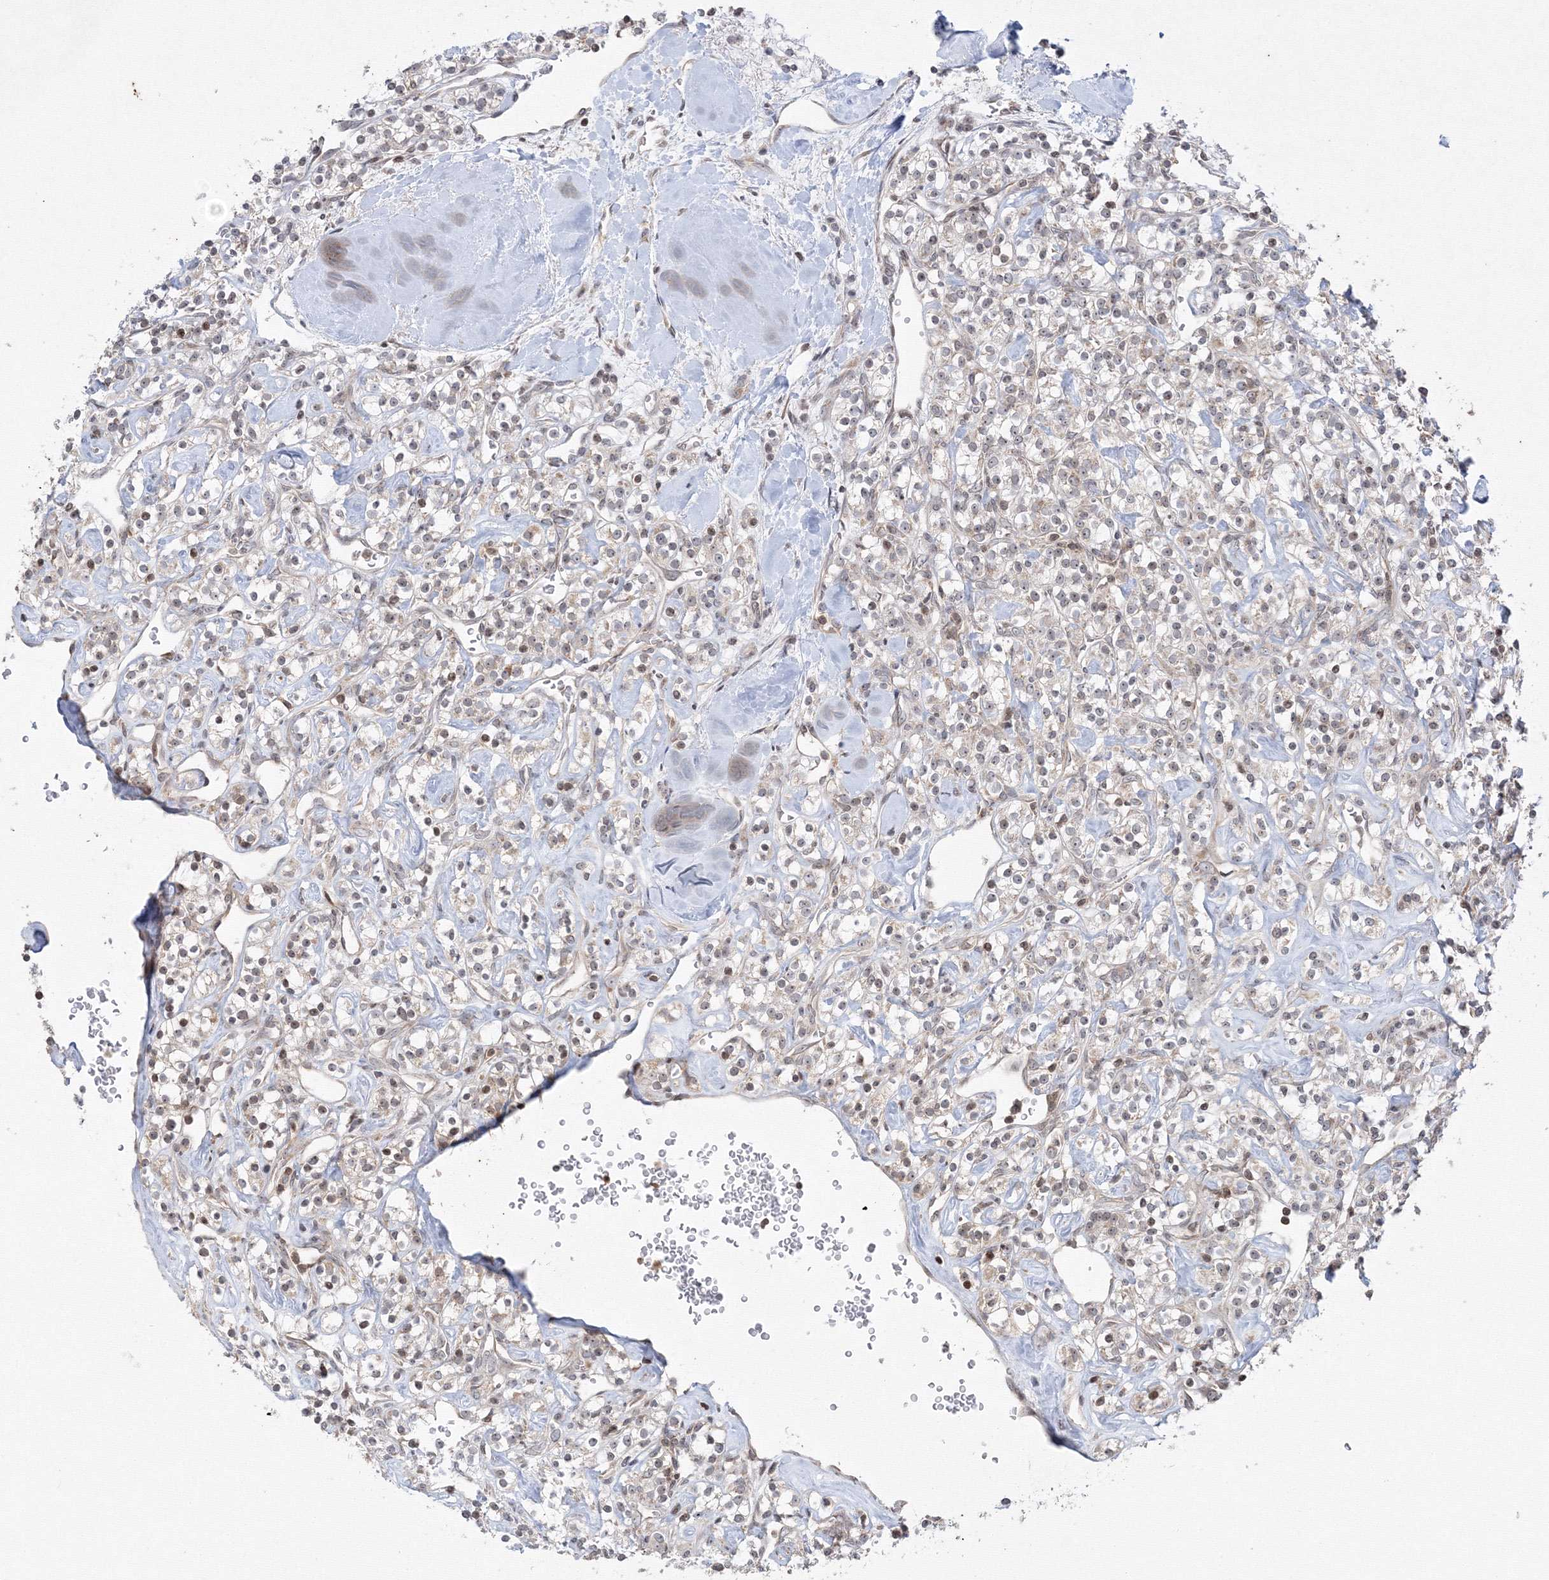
{"staining": {"intensity": "weak", "quantity": "25%-75%", "location": "nuclear"}, "tissue": "renal cancer", "cell_type": "Tumor cells", "image_type": "cancer", "snomed": [{"axis": "morphology", "description": "Adenocarcinoma, NOS"}, {"axis": "topography", "description": "Kidney"}], "caption": "Brown immunohistochemical staining in renal cancer (adenocarcinoma) displays weak nuclear positivity in approximately 25%-75% of tumor cells.", "gene": "MKRN2", "patient": {"sex": "male", "age": 77}}